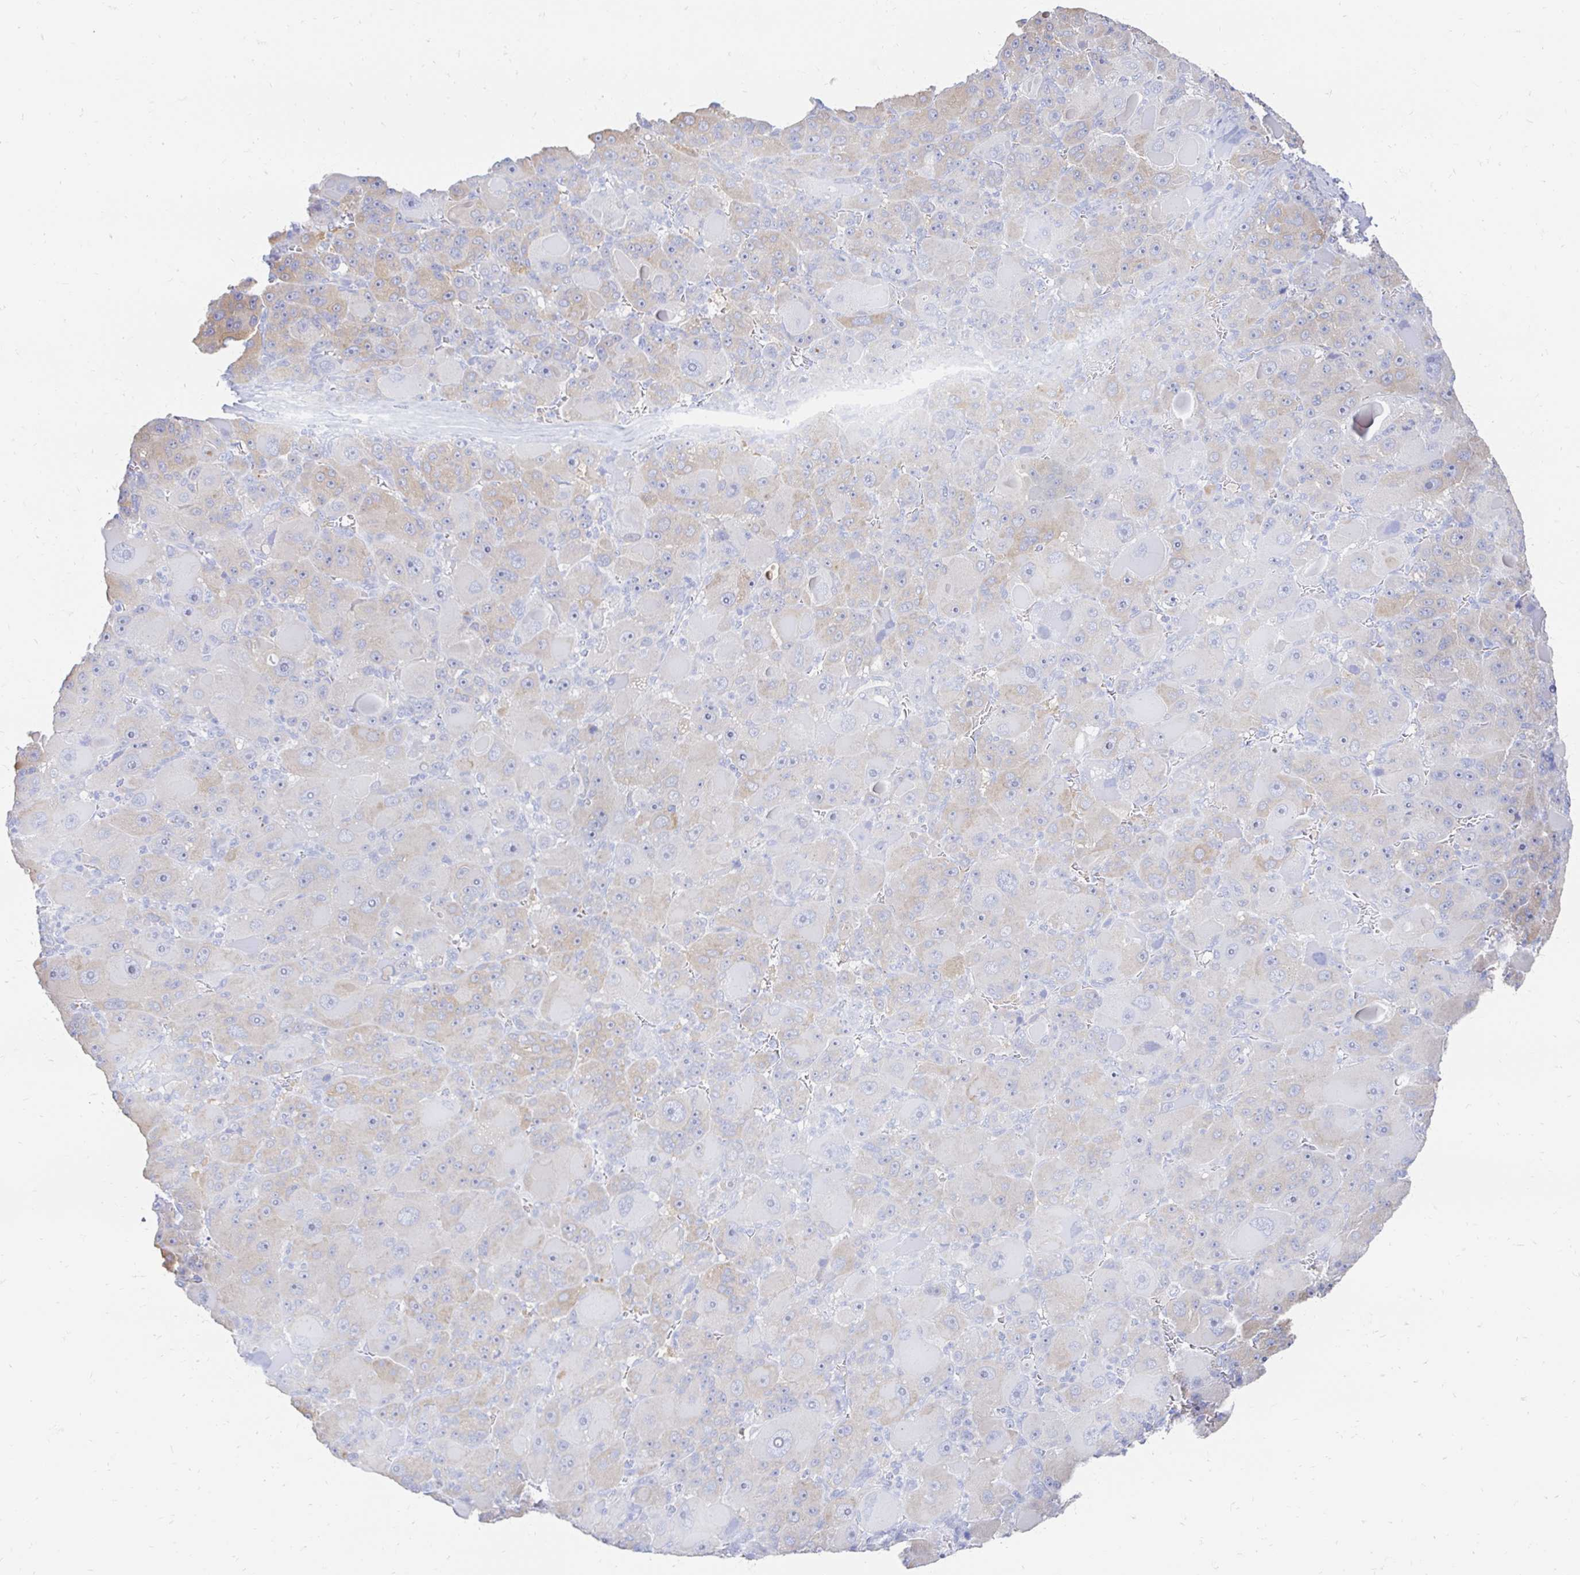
{"staining": {"intensity": "weak", "quantity": "<25%", "location": "cytoplasmic/membranous"}, "tissue": "liver cancer", "cell_type": "Tumor cells", "image_type": "cancer", "snomed": [{"axis": "morphology", "description": "Carcinoma, Hepatocellular, NOS"}, {"axis": "topography", "description": "Liver"}], "caption": "Immunohistochemical staining of liver cancer exhibits no significant positivity in tumor cells.", "gene": "CST6", "patient": {"sex": "male", "age": 76}}